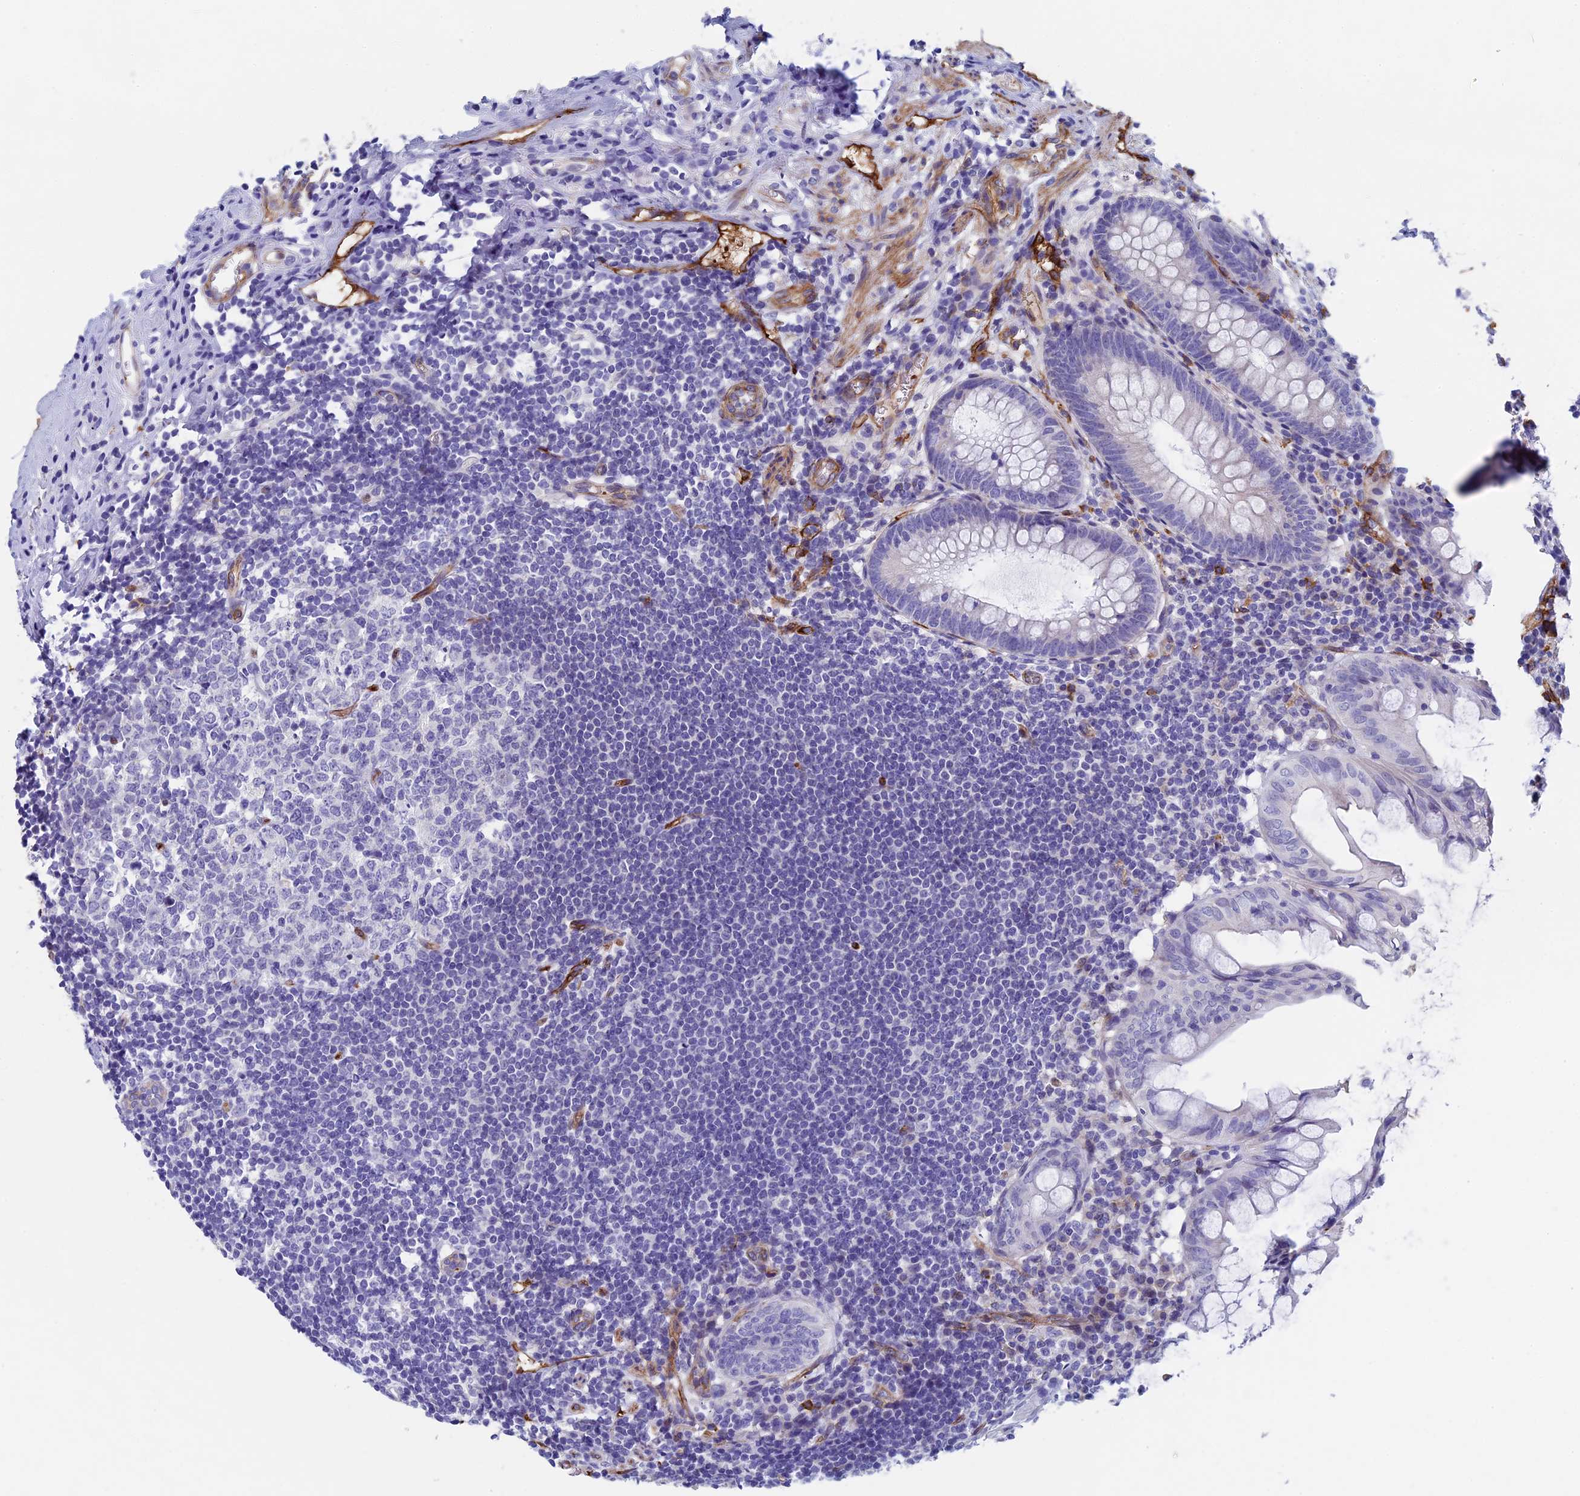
{"staining": {"intensity": "negative", "quantity": "none", "location": "none"}, "tissue": "appendix", "cell_type": "Glandular cells", "image_type": "normal", "snomed": [{"axis": "morphology", "description": "Normal tissue, NOS"}, {"axis": "topography", "description": "Appendix"}], "caption": "Immunohistochemical staining of unremarkable appendix reveals no significant staining in glandular cells. The staining is performed using DAB brown chromogen with nuclei counter-stained in using hematoxylin.", "gene": "INSYN1", "patient": {"sex": "female", "age": 51}}